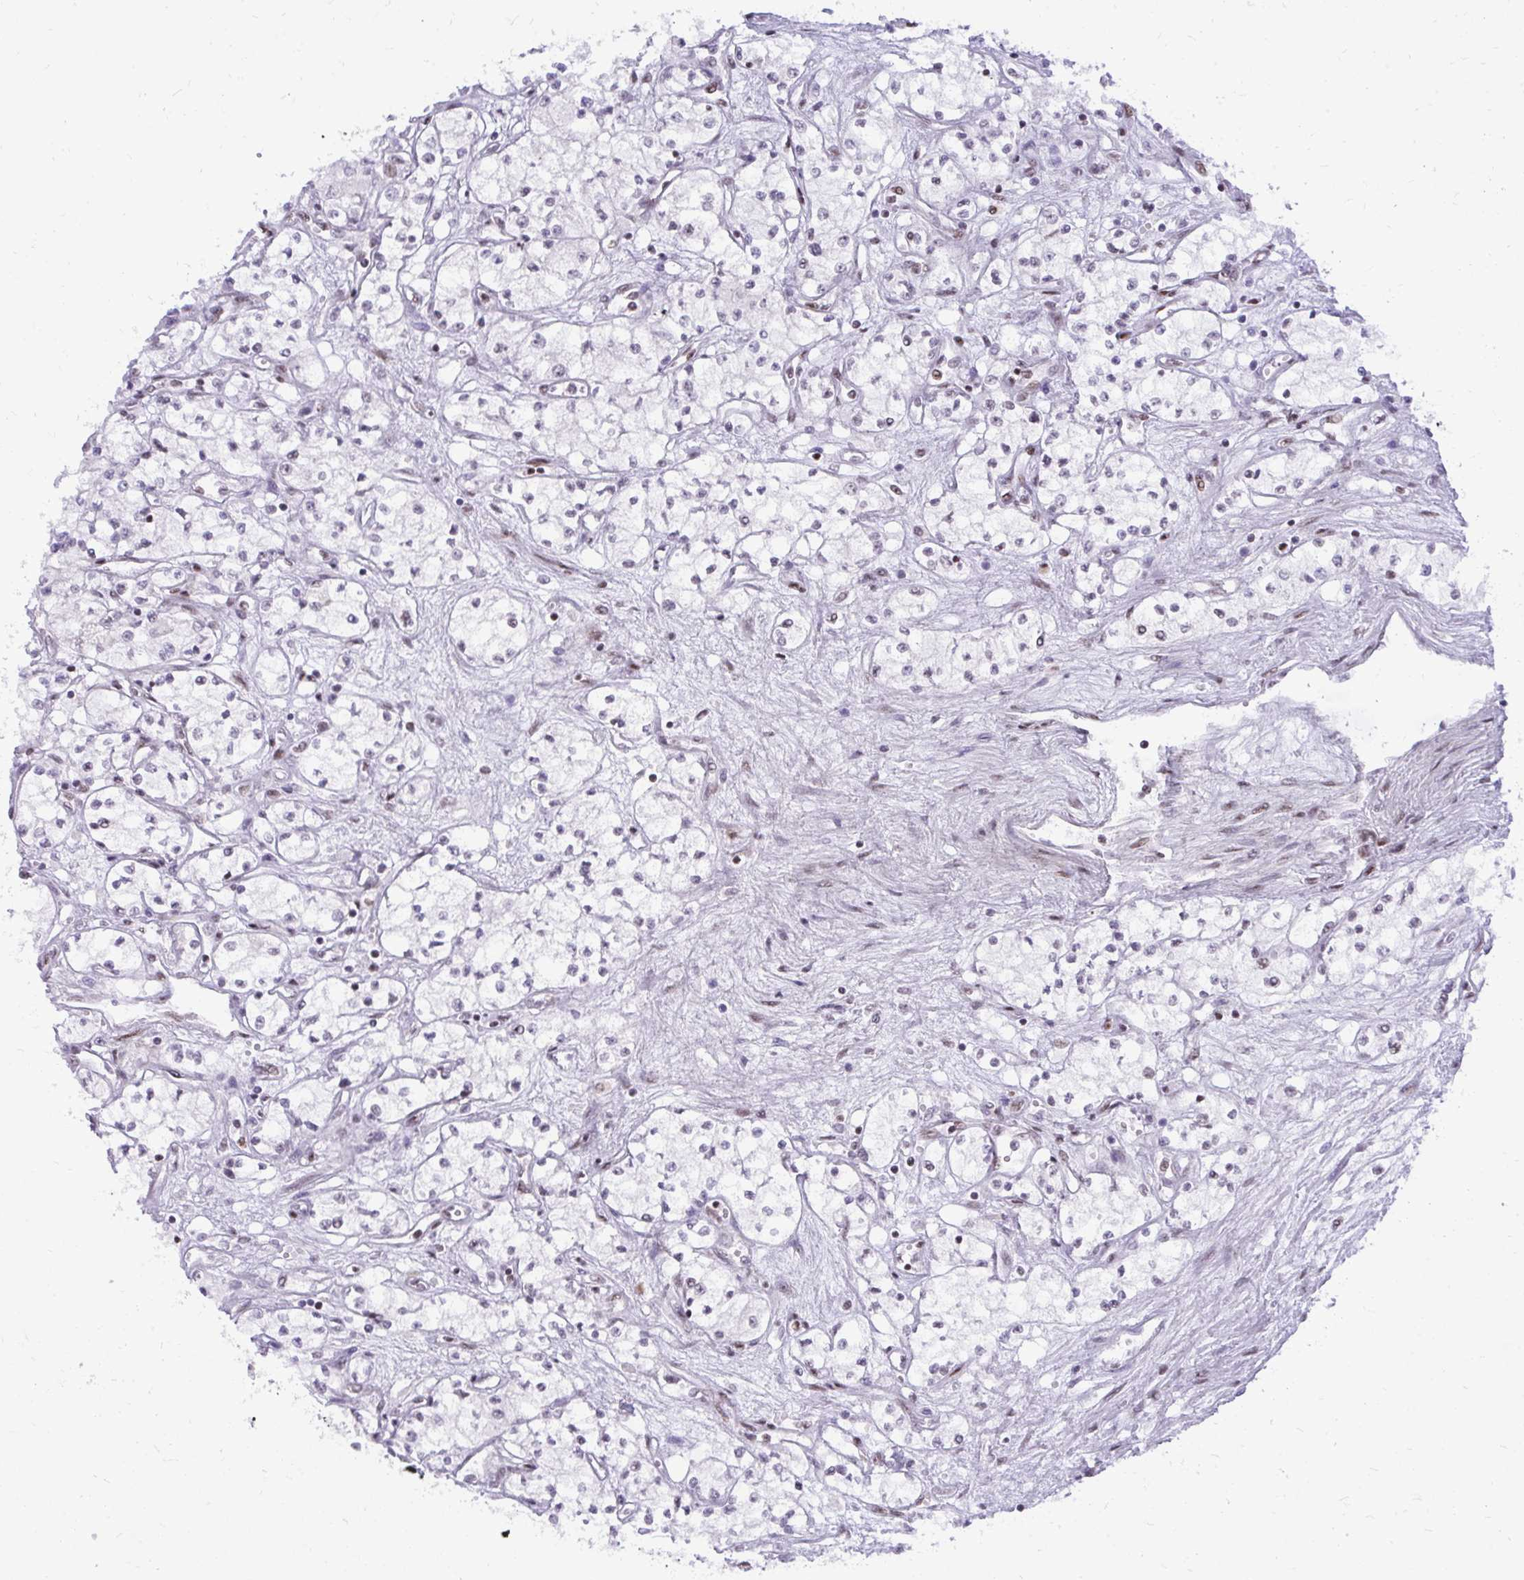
{"staining": {"intensity": "negative", "quantity": "none", "location": "none"}, "tissue": "renal cancer", "cell_type": "Tumor cells", "image_type": "cancer", "snomed": [{"axis": "morphology", "description": "Normal tissue, NOS"}, {"axis": "morphology", "description": "Adenocarcinoma, NOS"}, {"axis": "topography", "description": "Kidney"}], "caption": "The image reveals no staining of tumor cells in renal cancer (adenocarcinoma). The staining is performed using DAB (3,3'-diaminobenzidine) brown chromogen with nuclei counter-stained in using hematoxylin.", "gene": "CDYL", "patient": {"sex": "male", "age": 59}}